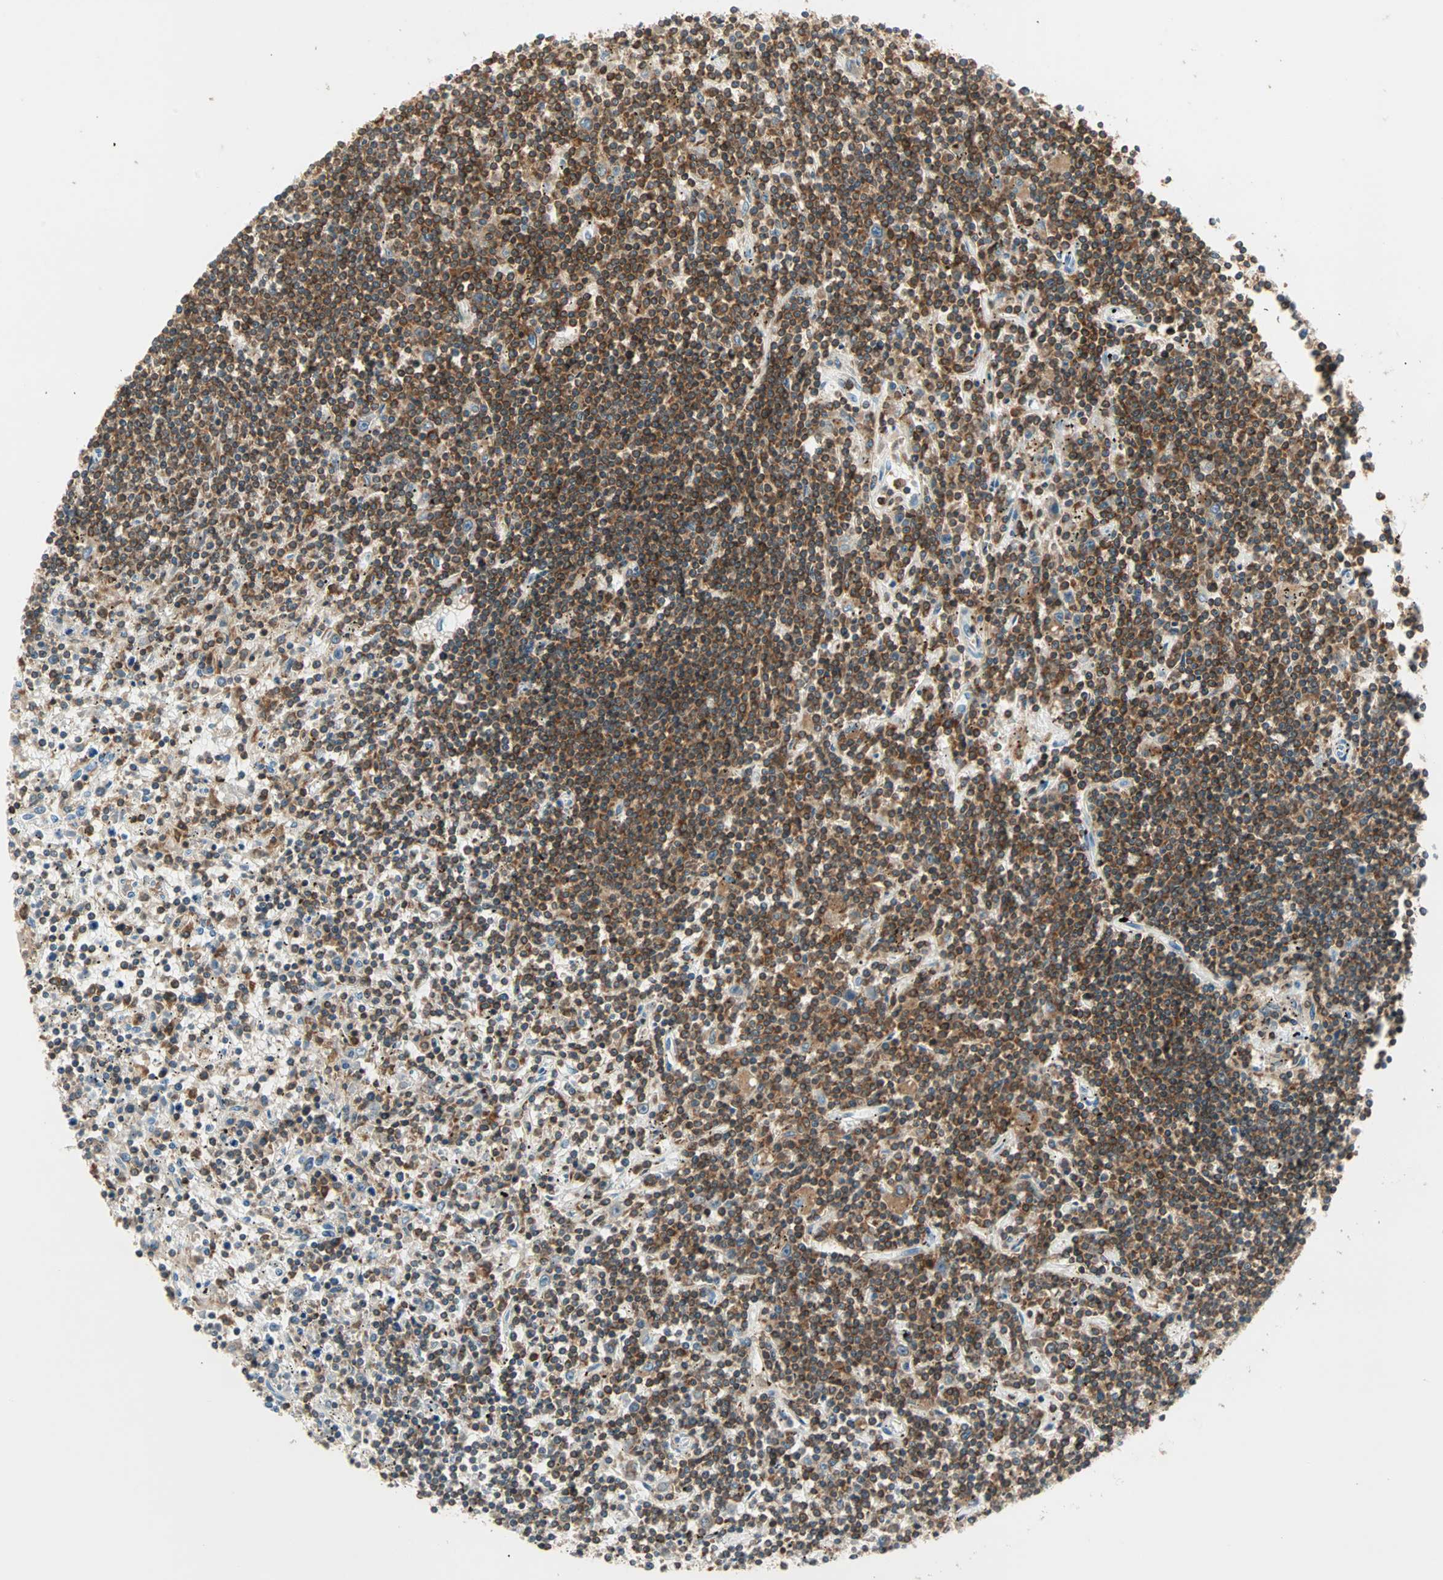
{"staining": {"intensity": "strong", "quantity": ">75%", "location": "cytoplasmic/membranous"}, "tissue": "lymphoma", "cell_type": "Tumor cells", "image_type": "cancer", "snomed": [{"axis": "morphology", "description": "Malignant lymphoma, non-Hodgkin's type, Low grade"}, {"axis": "topography", "description": "Spleen"}], "caption": "Immunohistochemistry (IHC) staining of lymphoma, which demonstrates high levels of strong cytoplasmic/membranous positivity in about >75% of tumor cells indicating strong cytoplasmic/membranous protein positivity. The staining was performed using DAB (3,3'-diaminobenzidine) (brown) for protein detection and nuclei were counterstained in hematoxylin (blue).", "gene": "FMNL1", "patient": {"sex": "male", "age": 76}}